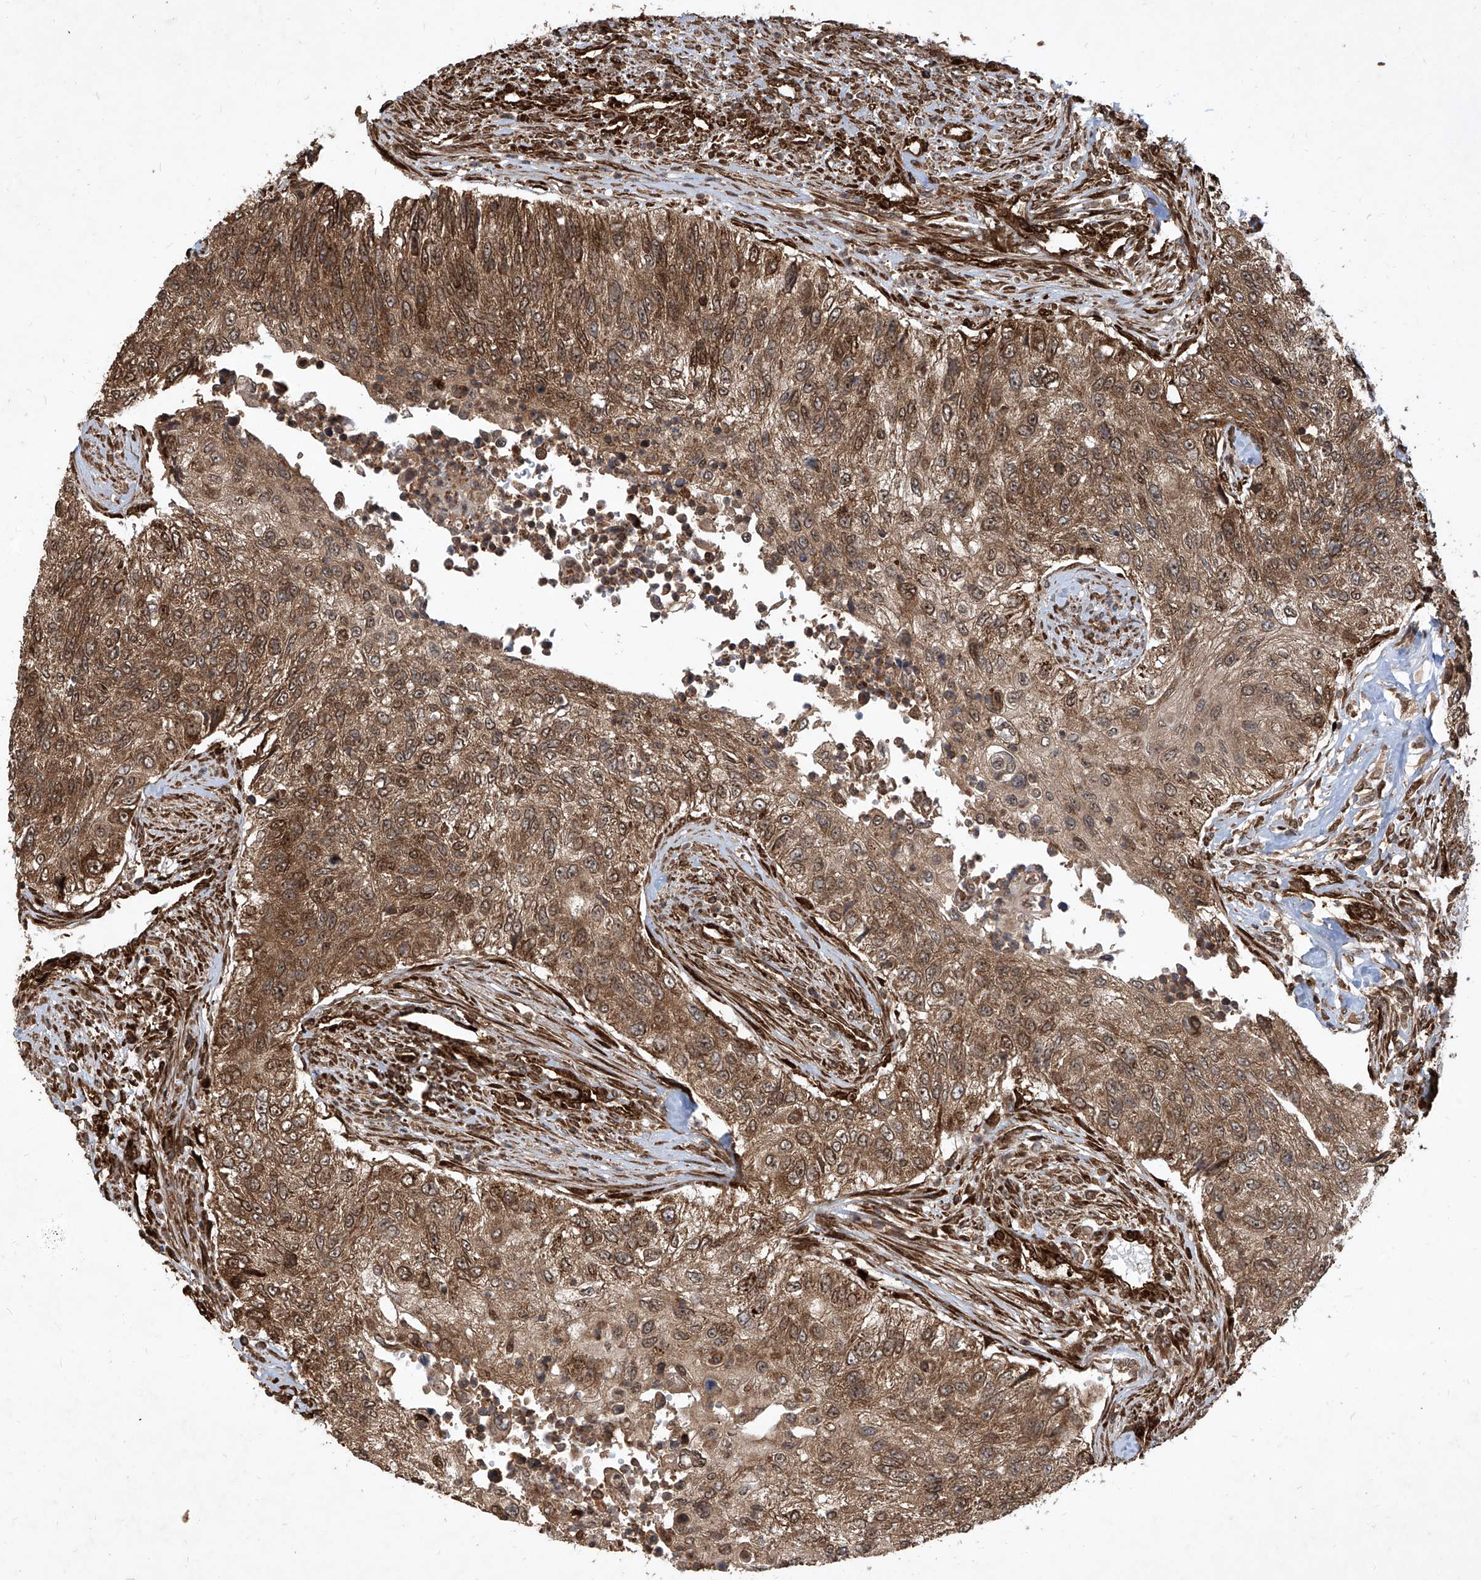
{"staining": {"intensity": "moderate", "quantity": ">75%", "location": "cytoplasmic/membranous,nuclear"}, "tissue": "urothelial cancer", "cell_type": "Tumor cells", "image_type": "cancer", "snomed": [{"axis": "morphology", "description": "Urothelial carcinoma, High grade"}, {"axis": "topography", "description": "Urinary bladder"}], "caption": "Human high-grade urothelial carcinoma stained with a protein marker exhibits moderate staining in tumor cells.", "gene": "MAGED2", "patient": {"sex": "female", "age": 60}}